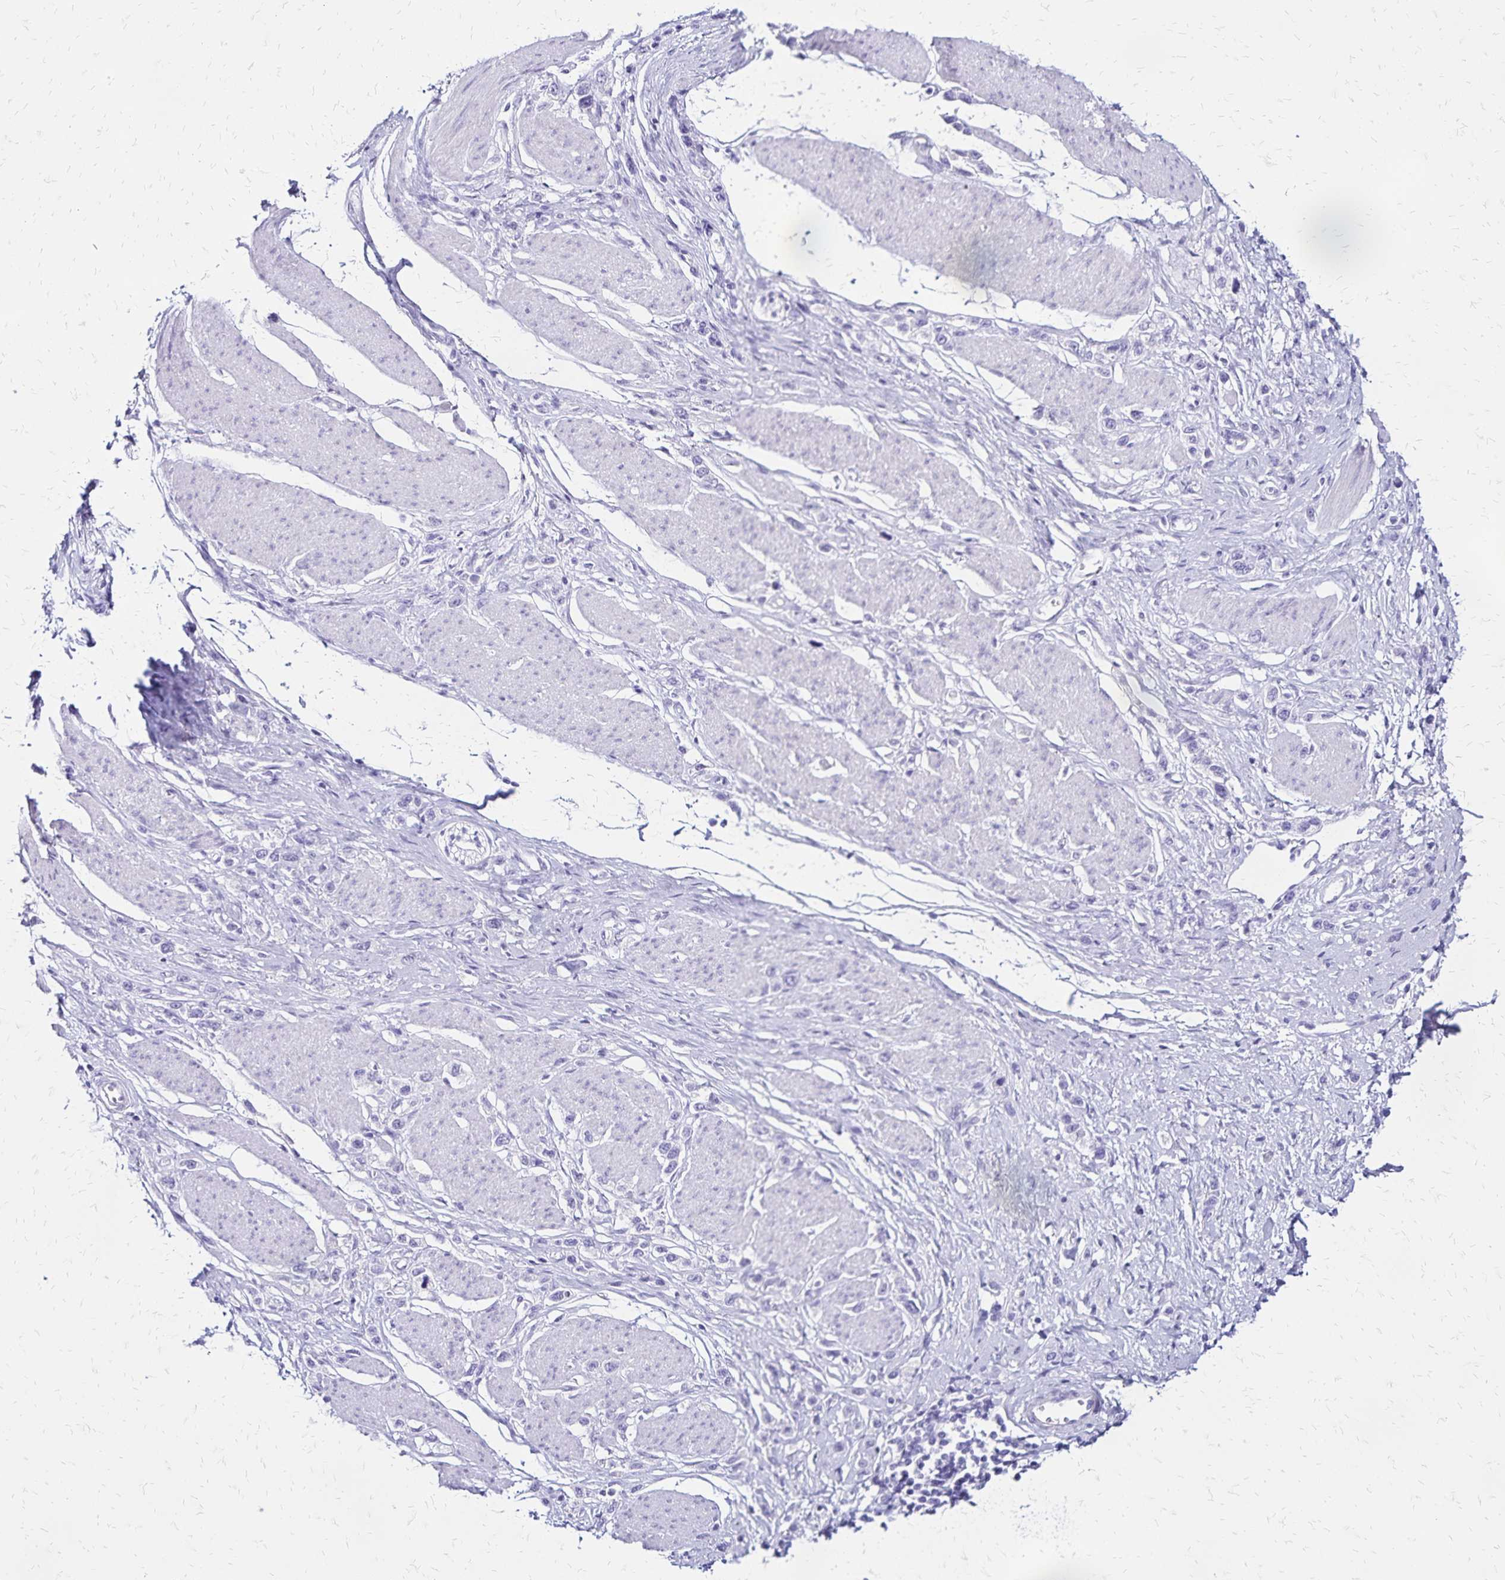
{"staining": {"intensity": "negative", "quantity": "none", "location": "none"}, "tissue": "stomach cancer", "cell_type": "Tumor cells", "image_type": "cancer", "snomed": [{"axis": "morphology", "description": "Adenocarcinoma, NOS"}, {"axis": "topography", "description": "Stomach"}], "caption": "Photomicrograph shows no protein expression in tumor cells of stomach cancer tissue.", "gene": "LIN28B", "patient": {"sex": "female", "age": 65}}